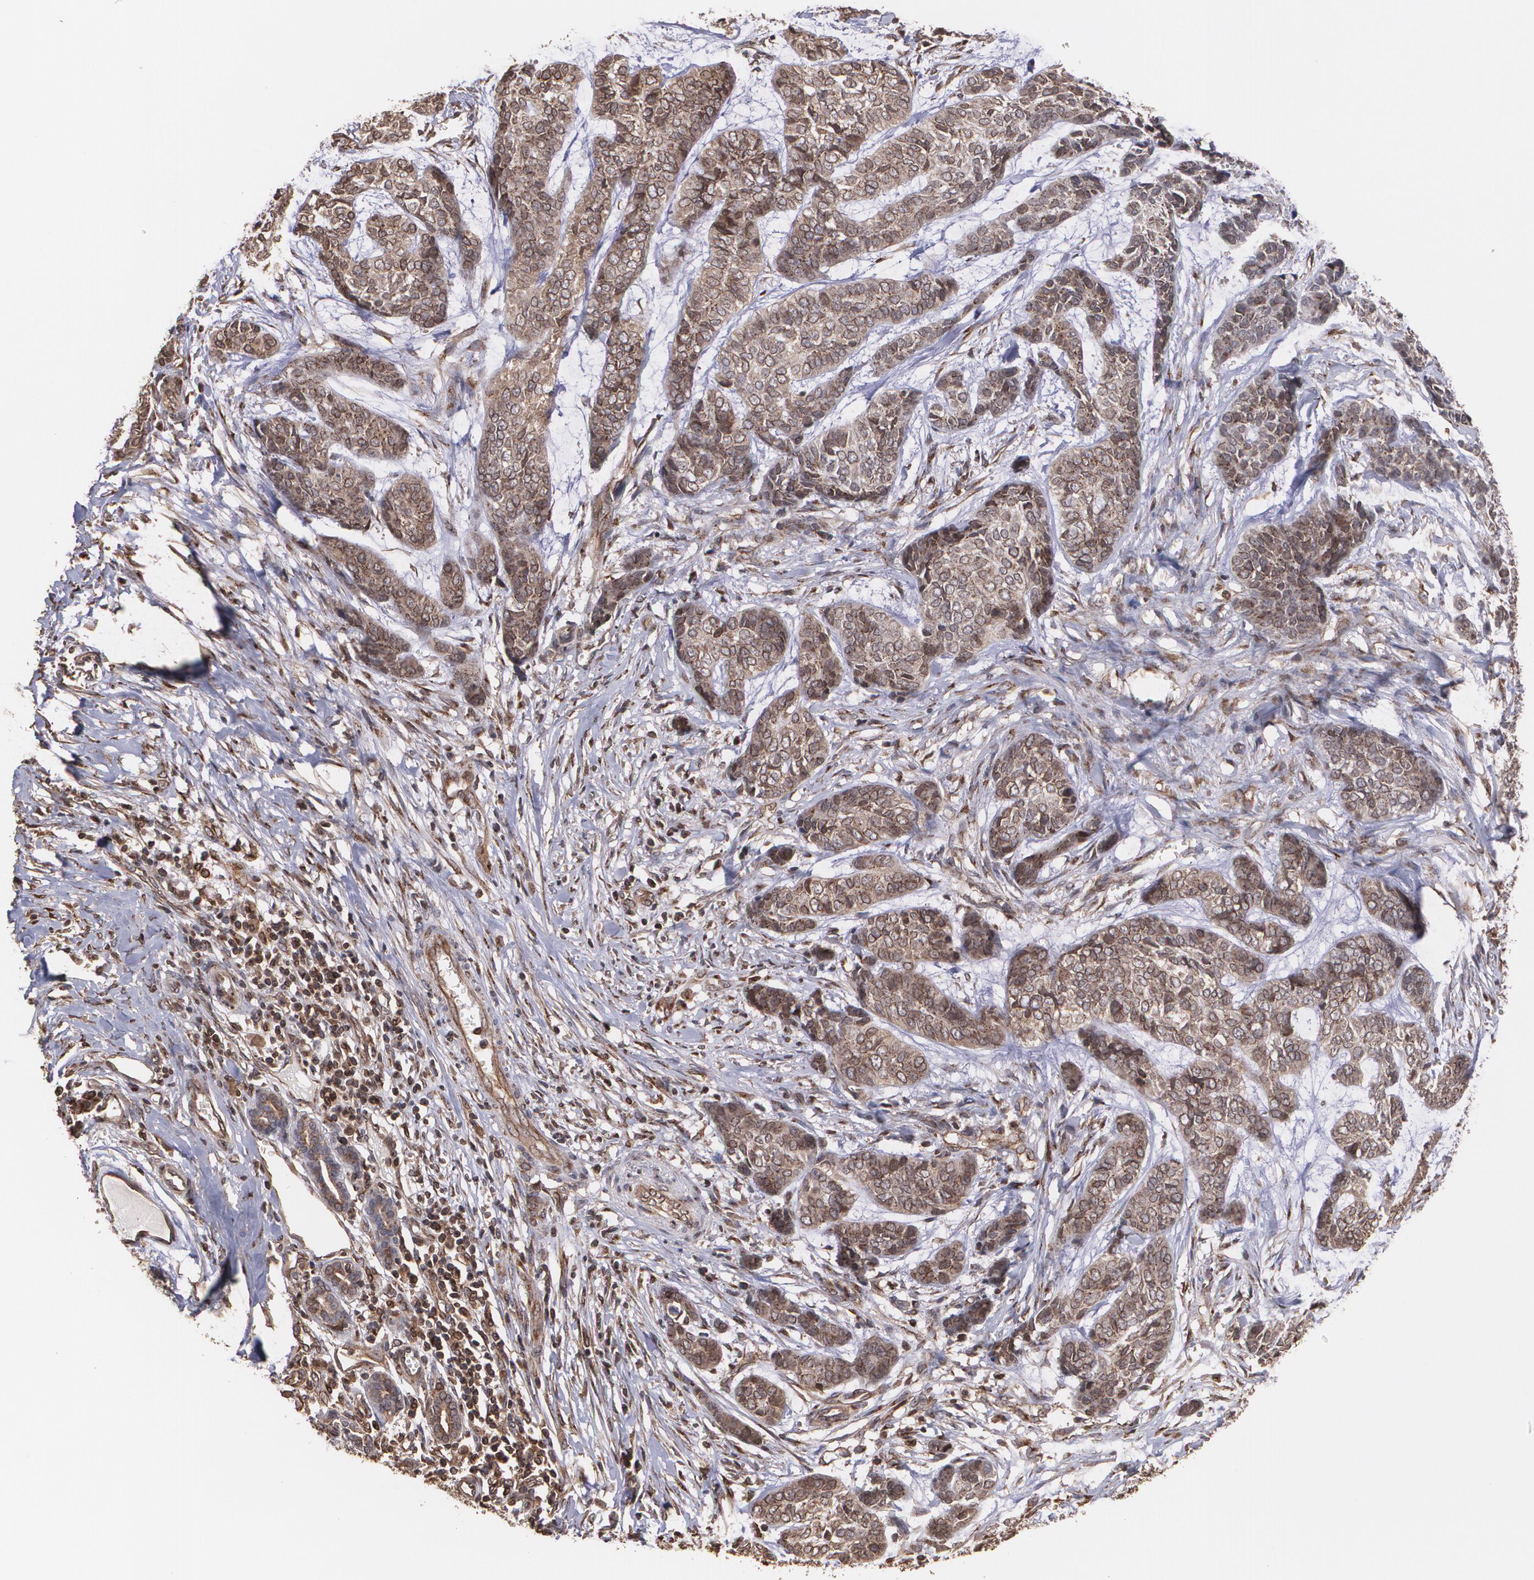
{"staining": {"intensity": "strong", "quantity": ">75%", "location": "cytoplasmic/membranous"}, "tissue": "skin cancer", "cell_type": "Tumor cells", "image_type": "cancer", "snomed": [{"axis": "morphology", "description": "Basal cell carcinoma"}, {"axis": "topography", "description": "Skin"}], "caption": "An image showing strong cytoplasmic/membranous expression in approximately >75% of tumor cells in skin cancer, as visualized by brown immunohistochemical staining.", "gene": "TRIP11", "patient": {"sex": "female", "age": 64}}